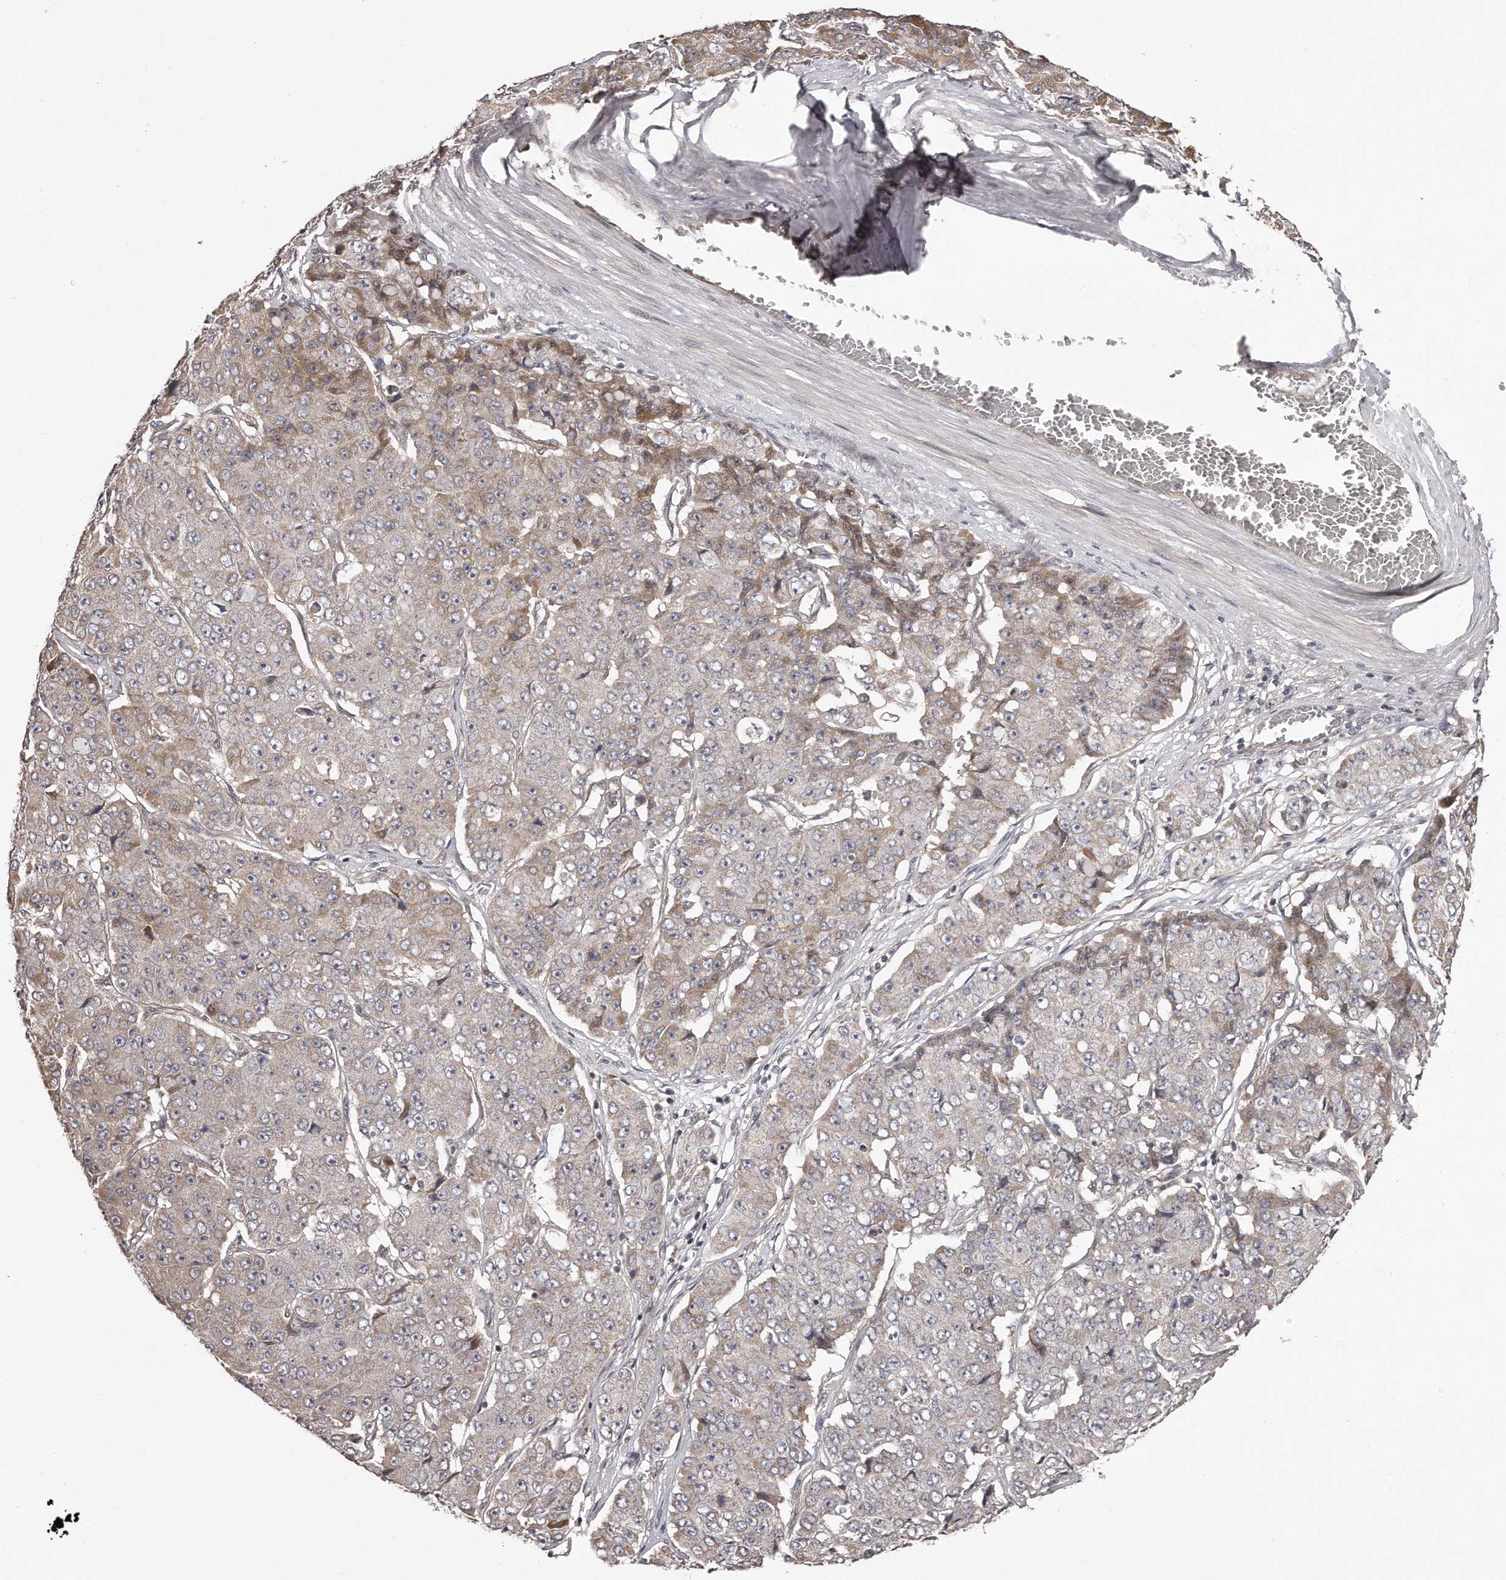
{"staining": {"intensity": "weak", "quantity": "<25%", "location": "cytoplasmic/membranous"}, "tissue": "pancreatic cancer", "cell_type": "Tumor cells", "image_type": "cancer", "snomed": [{"axis": "morphology", "description": "Adenocarcinoma, NOS"}, {"axis": "topography", "description": "Pancreas"}], "caption": "Image shows no protein staining in tumor cells of pancreatic adenocarcinoma tissue.", "gene": "TRAPPC14", "patient": {"sex": "male", "age": 50}}